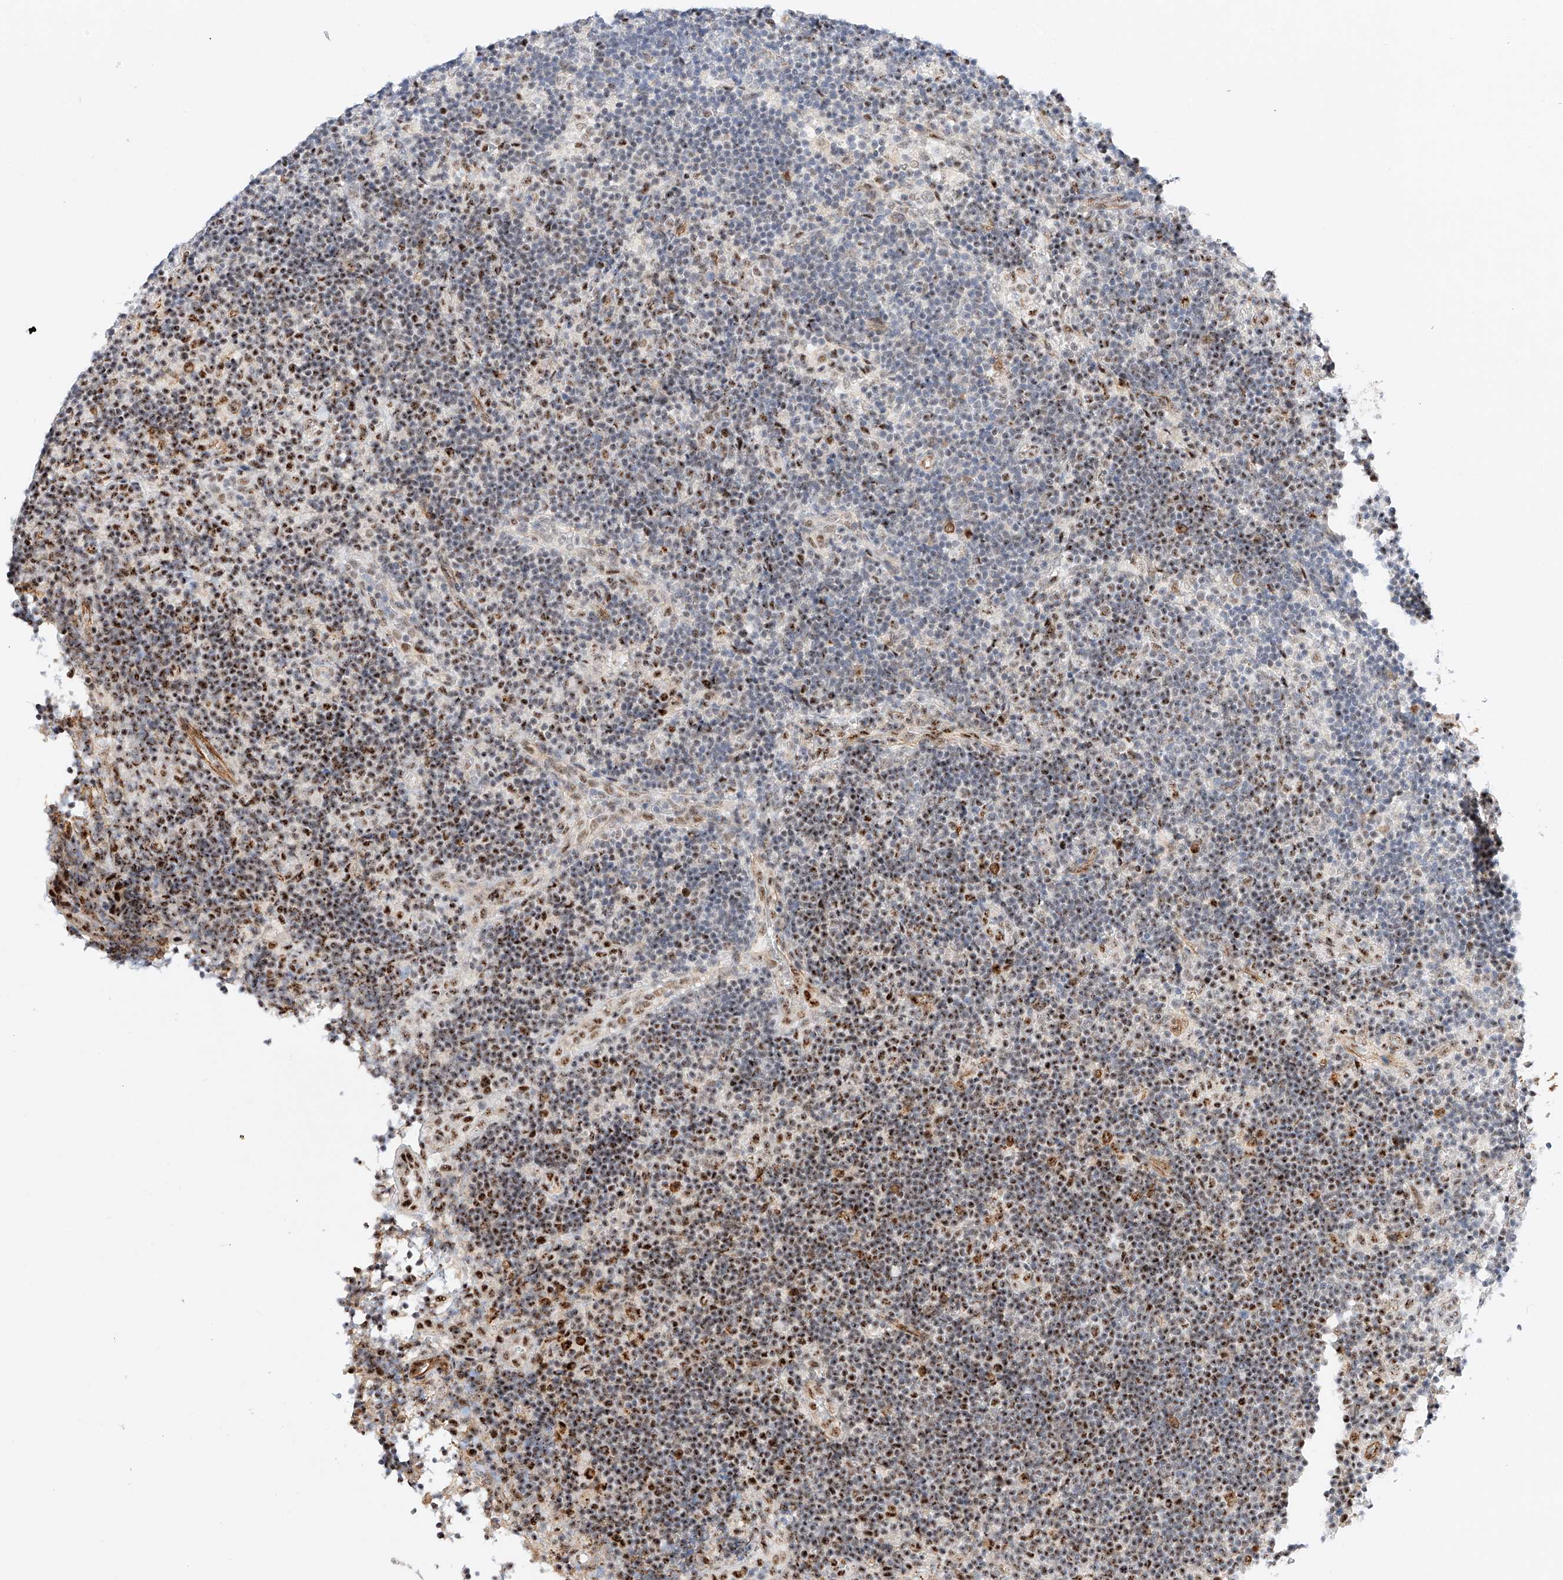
{"staining": {"intensity": "strong", "quantity": ">75%", "location": "nuclear"}, "tissue": "lymph node", "cell_type": "Germinal center cells", "image_type": "normal", "snomed": [{"axis": "morphology", "description": "Normal tissue, NOS"}, {"axis": "topography", "description": "Lymph node"}], "caption": "DAB immunohistochemical staining of benign lymph node shows strong nuclear protein positivity in about >75% of germinal center cells.", "gene": "ATXN7L2", "patient": {"sex": "female", "age": 22}}